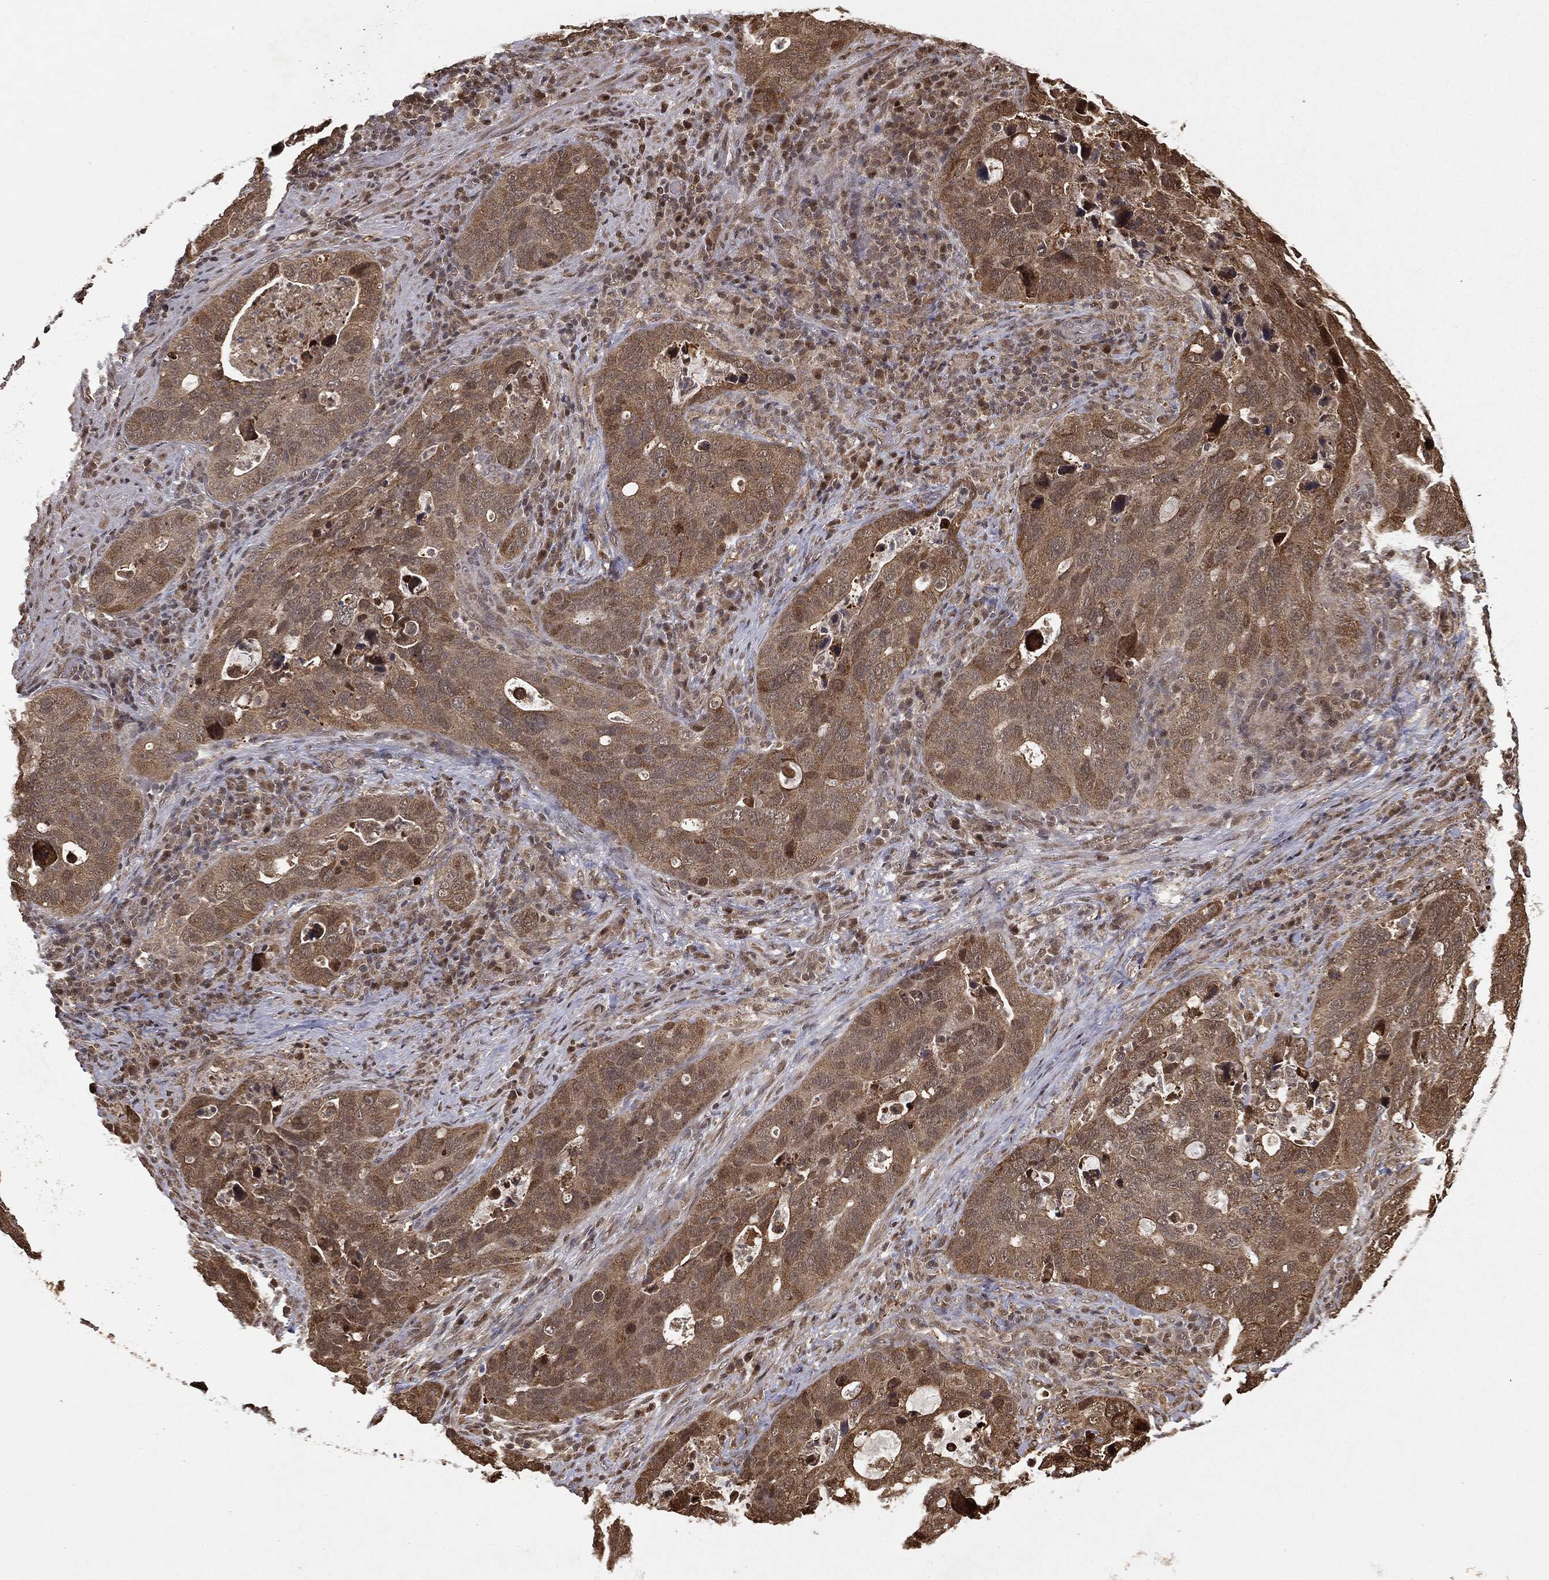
{"staining": {"intensity": "moderate", "quantity": ">75%", "location": "cytoplasmic/membranous"}, "tissue": "stomach cancer", "cell_type": "Tumor cells", "image_type": "cancer", "snomed": [{"axis": "morphology", "description": "Adenocarcinoma, NOS"}, {"axis": "topography", "description": "Stomach"}], "caption": "This photomicrograph reveals stomach cancer stained with IHC to label a protein in brown. The cytoplasmic/membranous of tumor cells show moderate positivity for the protein. Nuclei are counter-stained blue.", "gene": "ZNHIT6", "patient": {"sex": "male", "age": 54}}